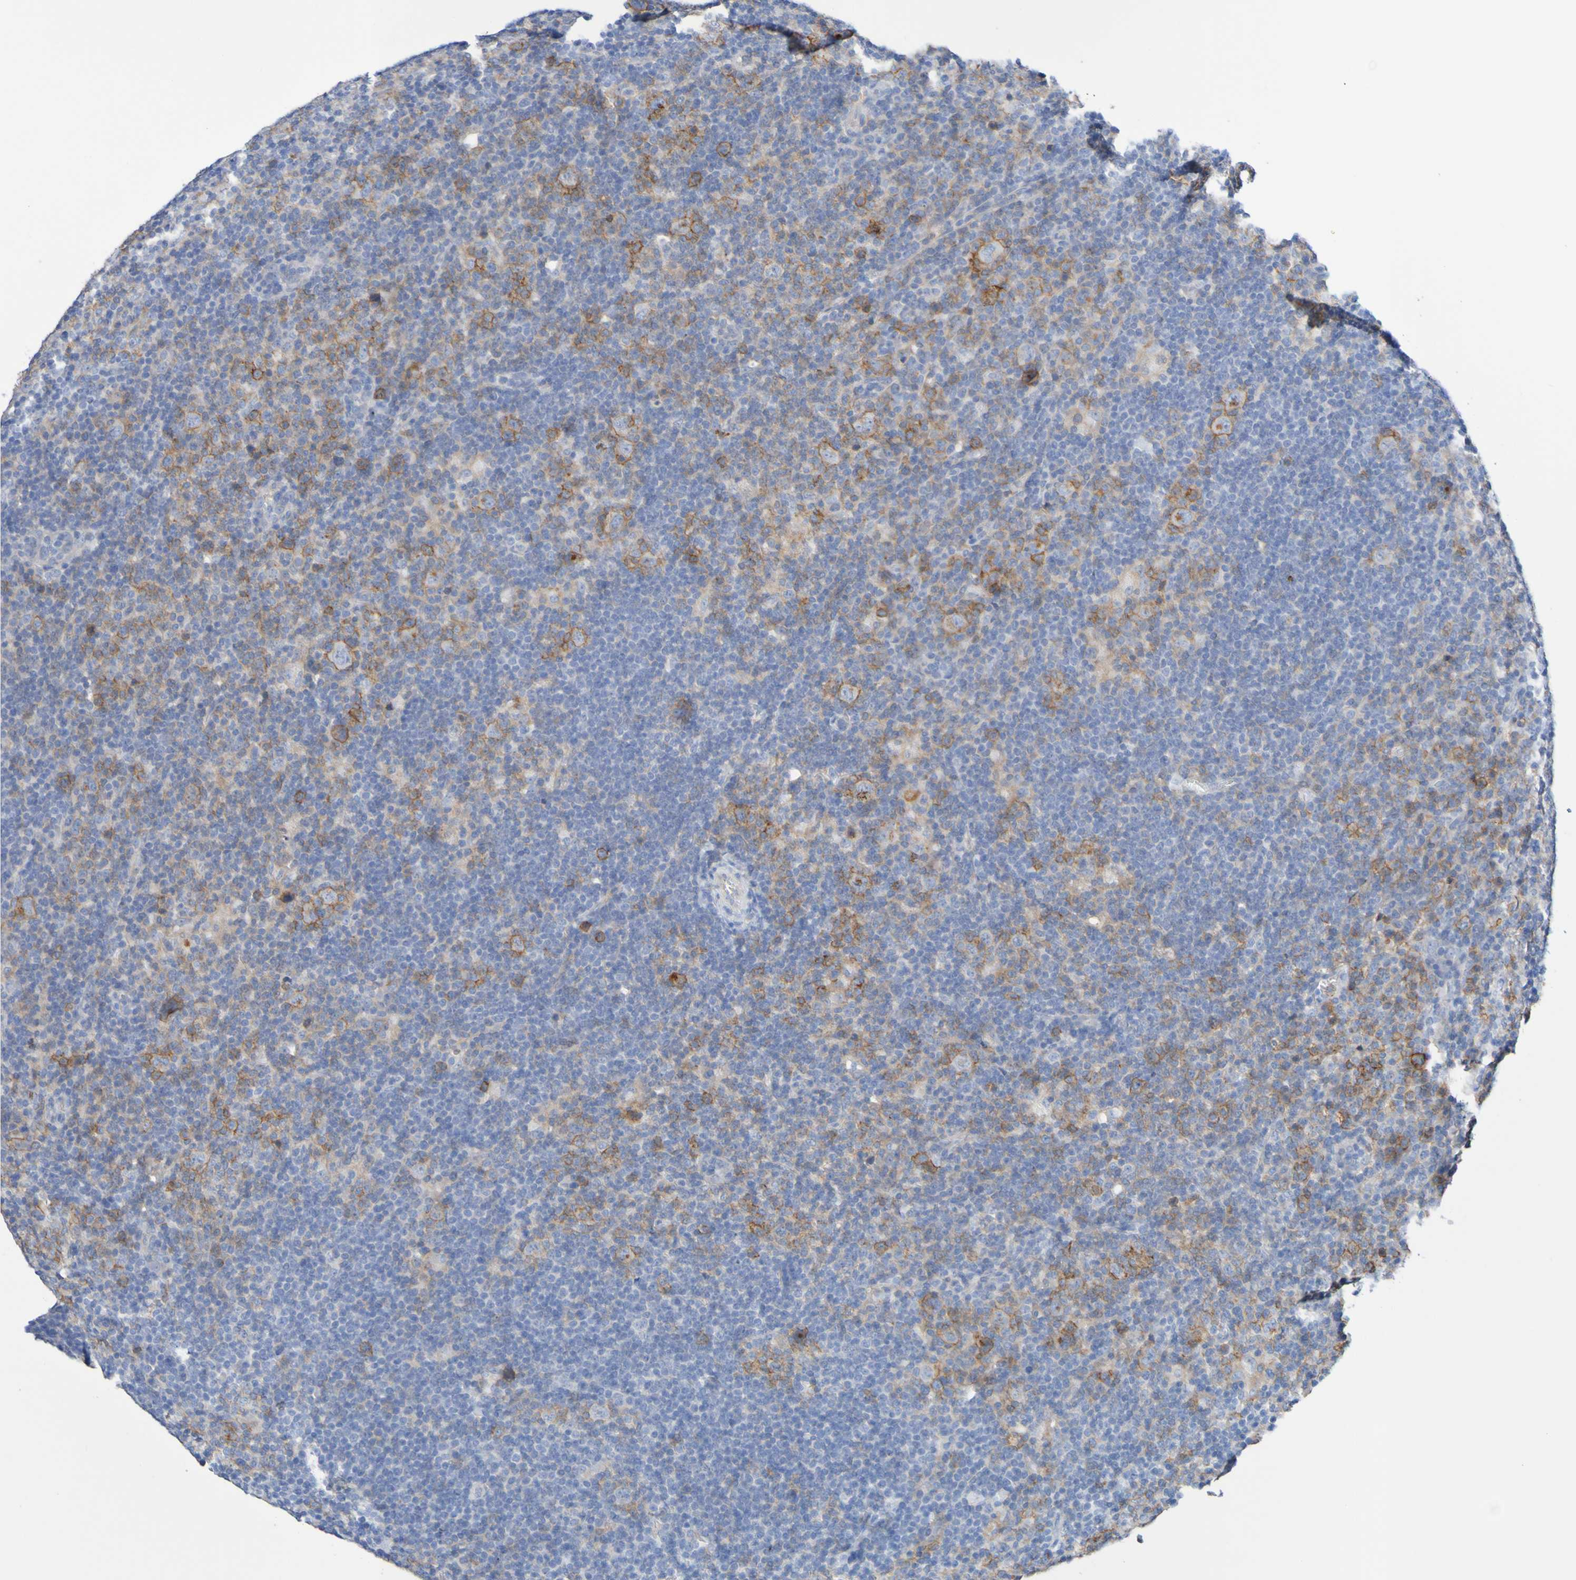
{"staining": {"intensity": "moderate", "quantity": ">75%", "location": "cytoplasmic/membranous"}, "tissue": "lymphoma", "cell_type": "Tumor cells", "image_type": "cancer", "snomed": [{"axis": "morphology", "description": "Hodgkin's disease, NOS"}, {"axis": "topography", "description": "Lymph node"}], "caption": "Tumor cells exhibit medium levels of moderate cytoplasmic/membranous positivity in approximately >75% of cells in Hodgkin's disease. The protein is stained brown, and the nuclei are stained in blue (DAB (3,3'-diaminobenzidine) IHC with brightfield microscopy, high magnification).", "gene": "SLC3A2", "patient": {"sex": "female", "age": 57}}